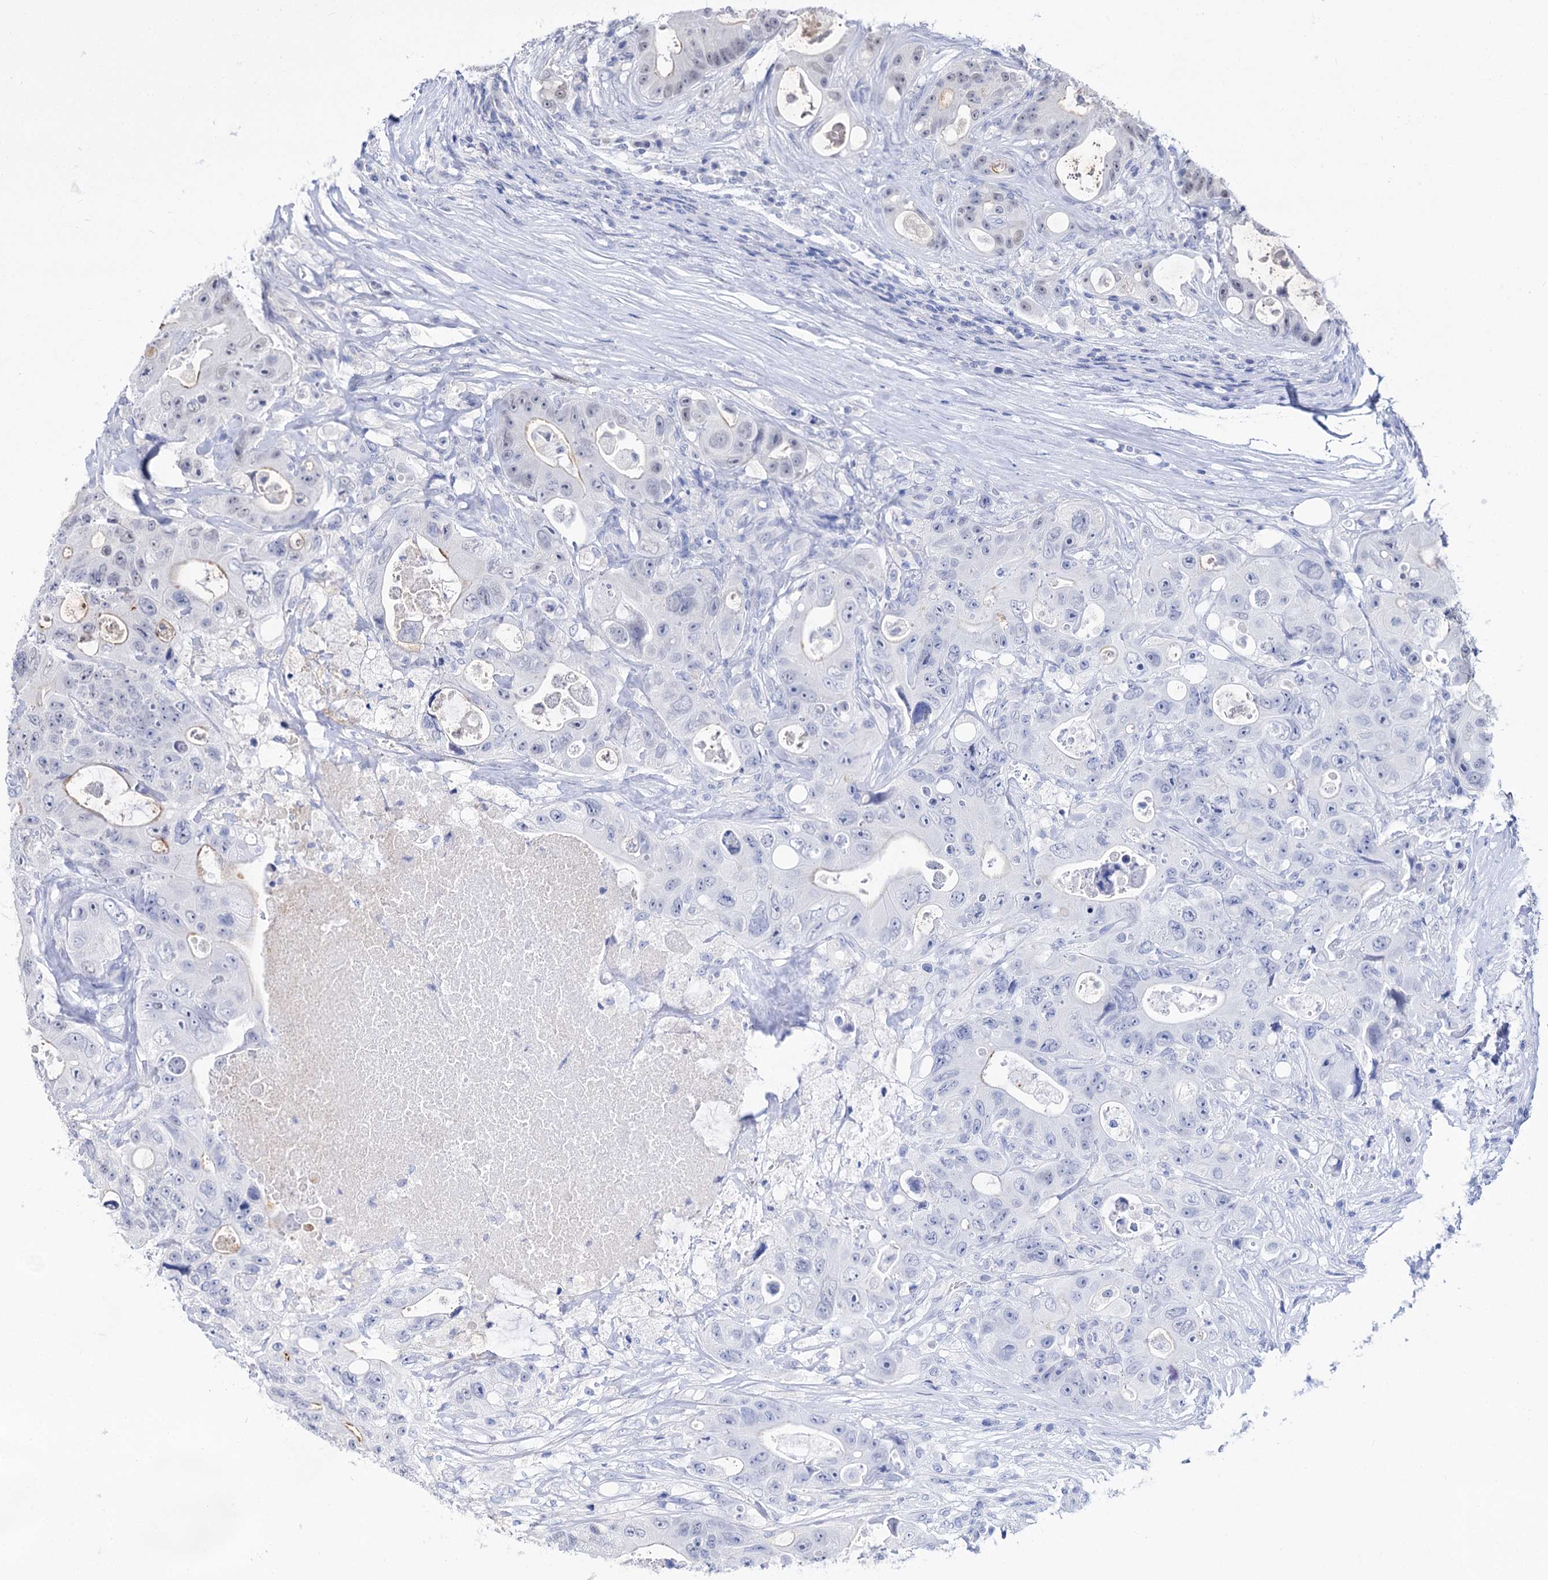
{"staining": {"intensity": "negative", "quantity": "none", "location": "none"}, "tissue": "colorectal cancer", "cell_type": "Tumor cells", "image_type": "cancer", "snomed": [{"axis": "morphology", "description": "Adenocarcinoma, NOS"}, {"axis": "topography", "description": "Colon"}], "caption": "Immunohistochemical staining of human colorectal adenocarcinoma demonstrates no significant staining in tumor cells.", "gene": "NEK10", "patient": {"sex": "female", "age": 46}}